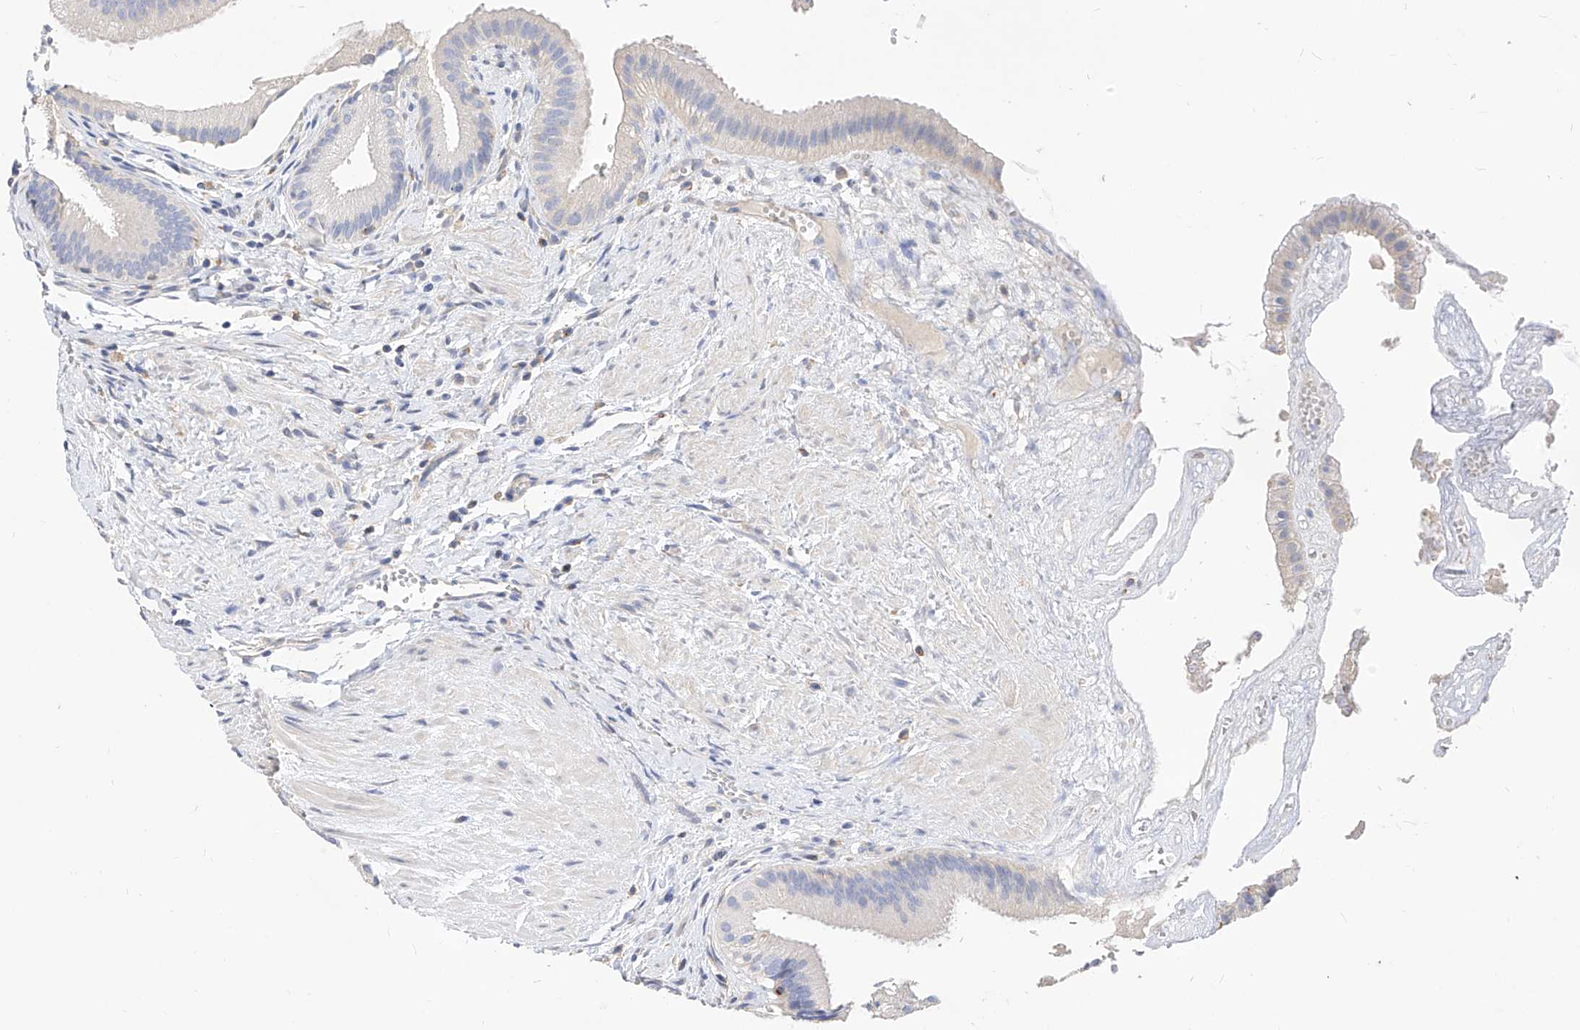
{"staining": {"intensity": "weak", "quantity": "<25%", "location": "cytoplasmic/membranous"}, "tissue": "gallbladder", "cell_type": "Glandular cells", "image_type": "normal", "snomed": [{"axis": "morphology", "description": "Normal tissue, NOS"}, {"axis": "topography", "description": "Gallbladder"}], "caption": "There is no significant expression in glandular cells of gallbladder.", "gene": "SCGB2A1", "patient": {"sex": "male", "age": 55}}